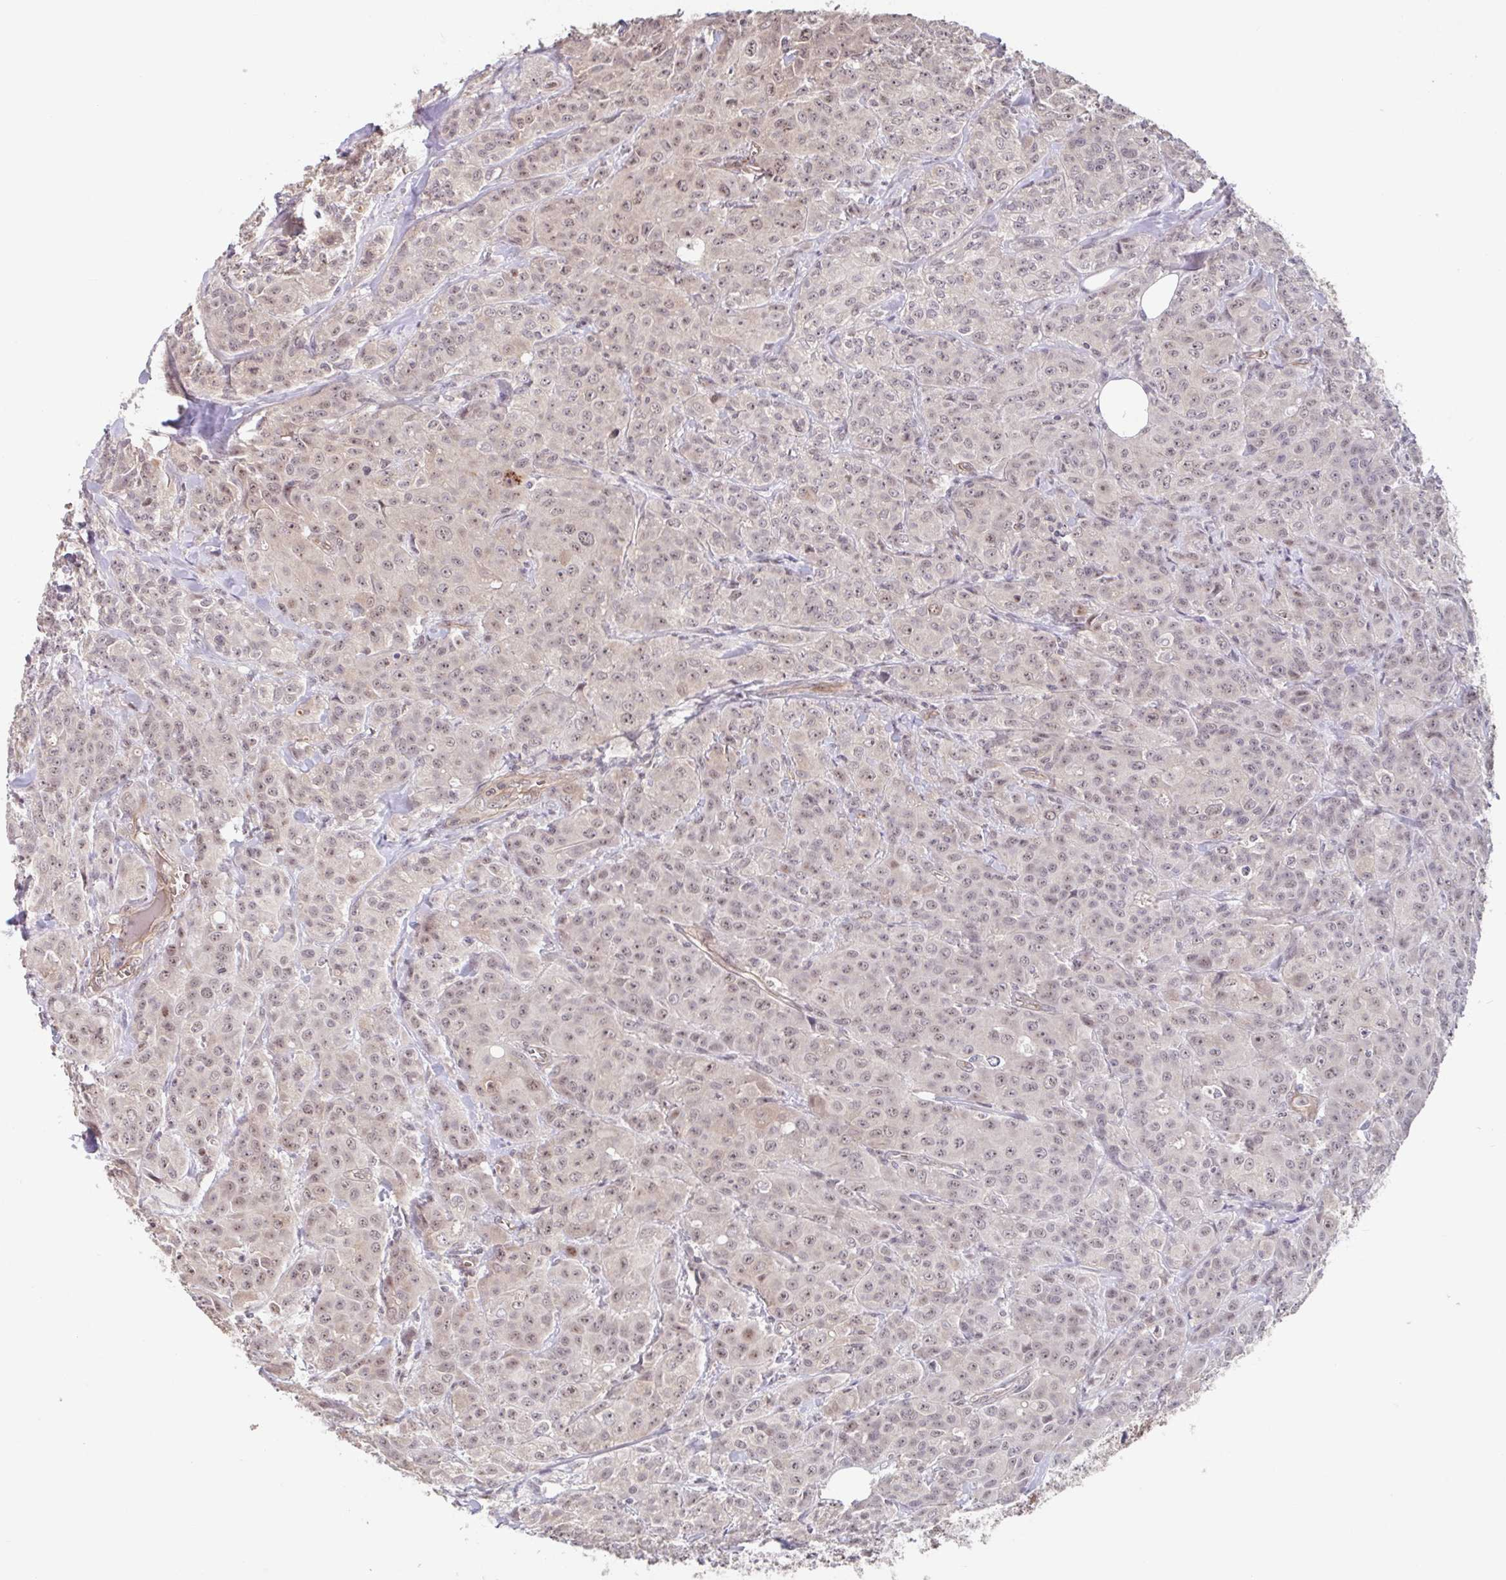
{"staining": {"intensity": "weak", "quantity": ">75%", "location": "nuclear"}, "tissue": "breast cancer", "cell_type": "Tumor cells", "image_type": "cancer", "snomed": [{"axis": "morphology", "description": "Normal tissue, NOS"}, {"axis": "morphology", "description": "Duct carcinoma"}, {"axis": "topography", "description": "Breast"}], "caption": "There is low levels of weak nuclear expression in tumor cells of breast cancer, as demonstrated by immunohistochemical staining (brown color).", "gene": "STYXL1", "patient": {"sex": "female", "age": 43}}